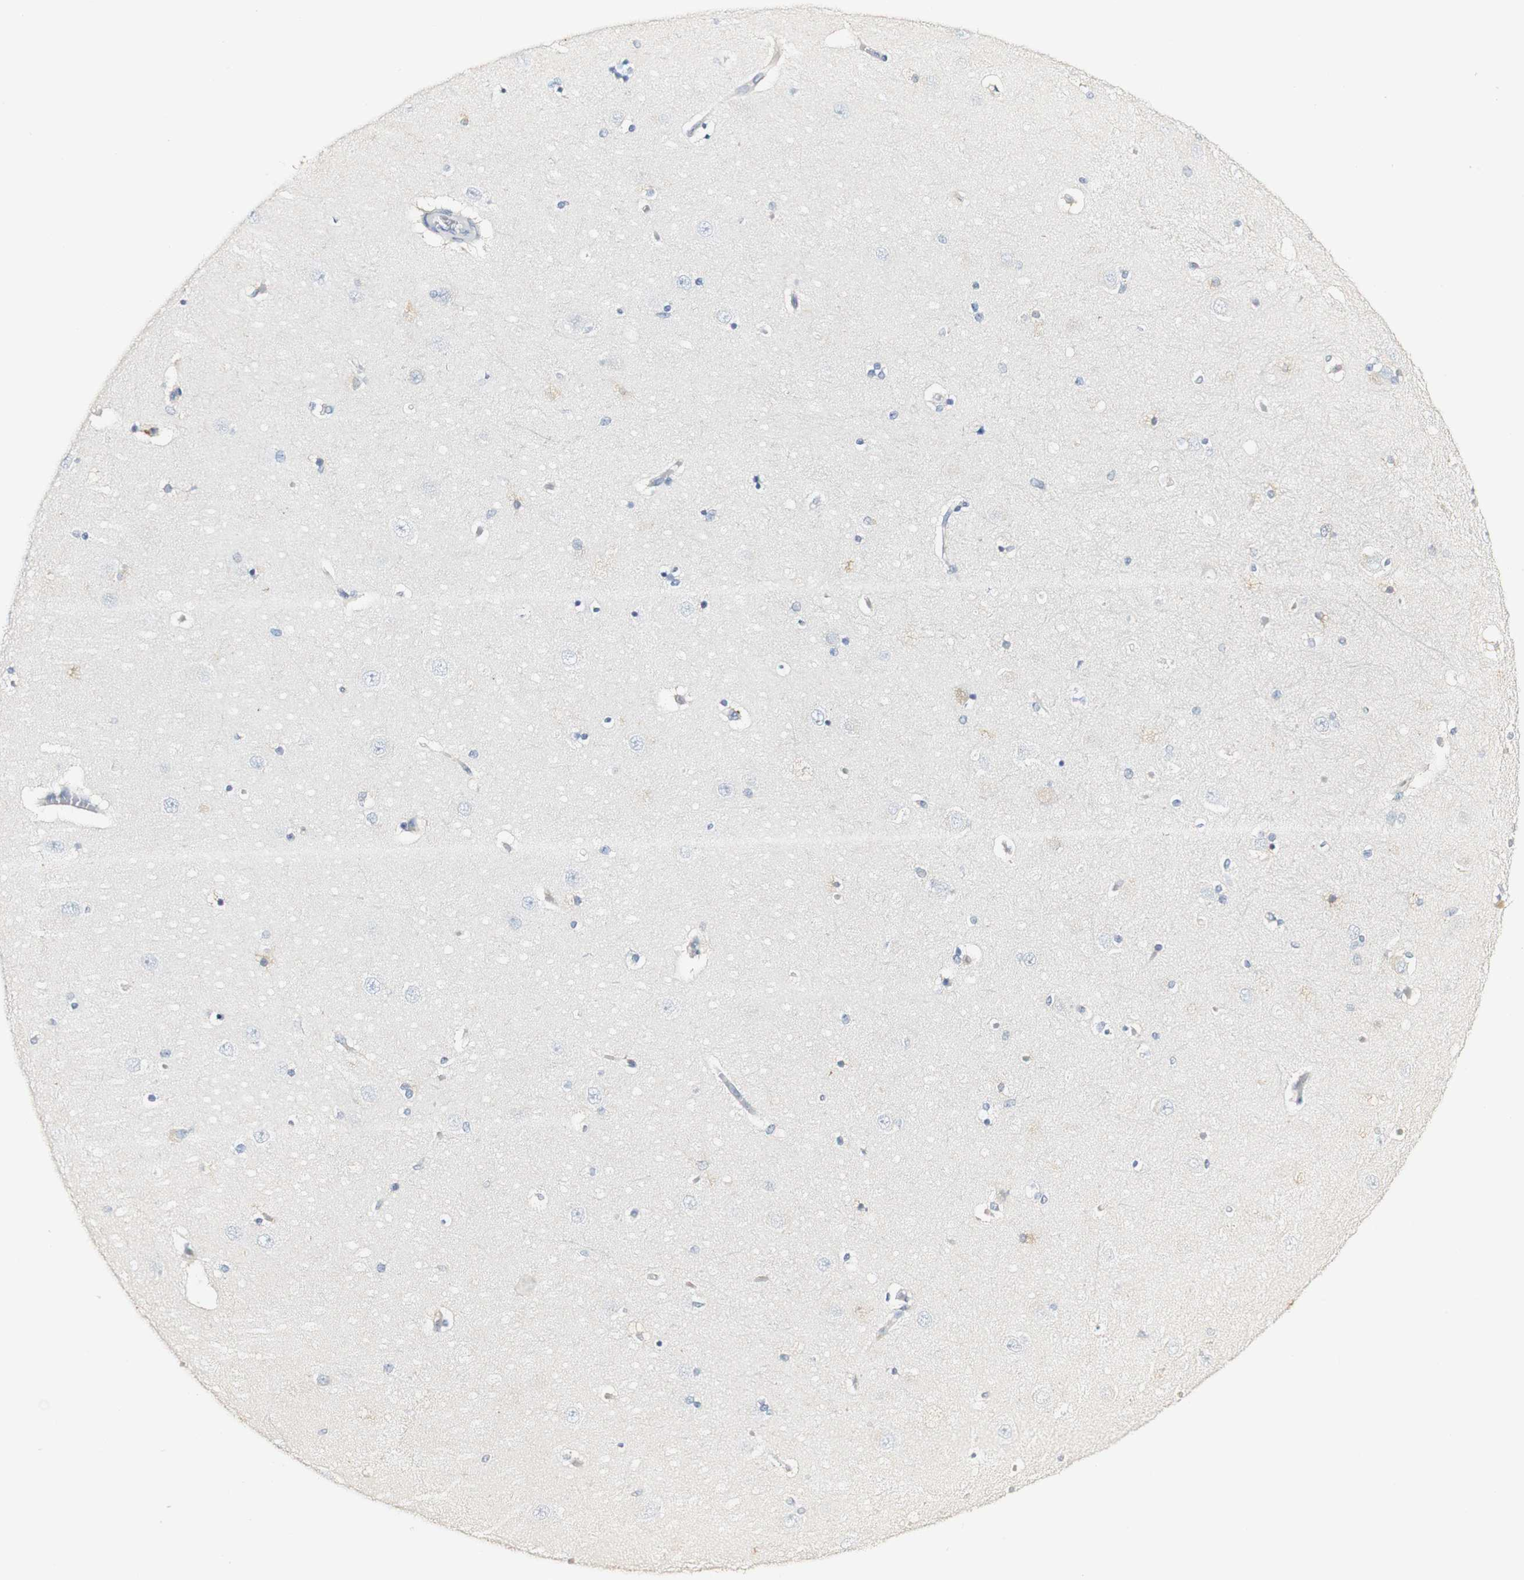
{"staining": {"intensity": "weak", "quantity": "<25%", "location": "cytoplasmic/membranous"}, "tissue": "hippocampus", "cell_type": "Glial cells", "image_type": "normal", "snomed": [{"axis": "morphology", "description": "Normal tissue, NOS"}, {"axis": "topography", "description": "Hippocampus"}], "caption": "This histopathology image is of normal hippocampus stained with immunohistochemistry to label a protein in brown with the nuclei are counter-stained blue. There is no expression in glial cells. (DAB IHC visualized using brightfield microscopy, high magnification).", "gene": "FMO3", "patient": {"sex": "female", "age": 54}}